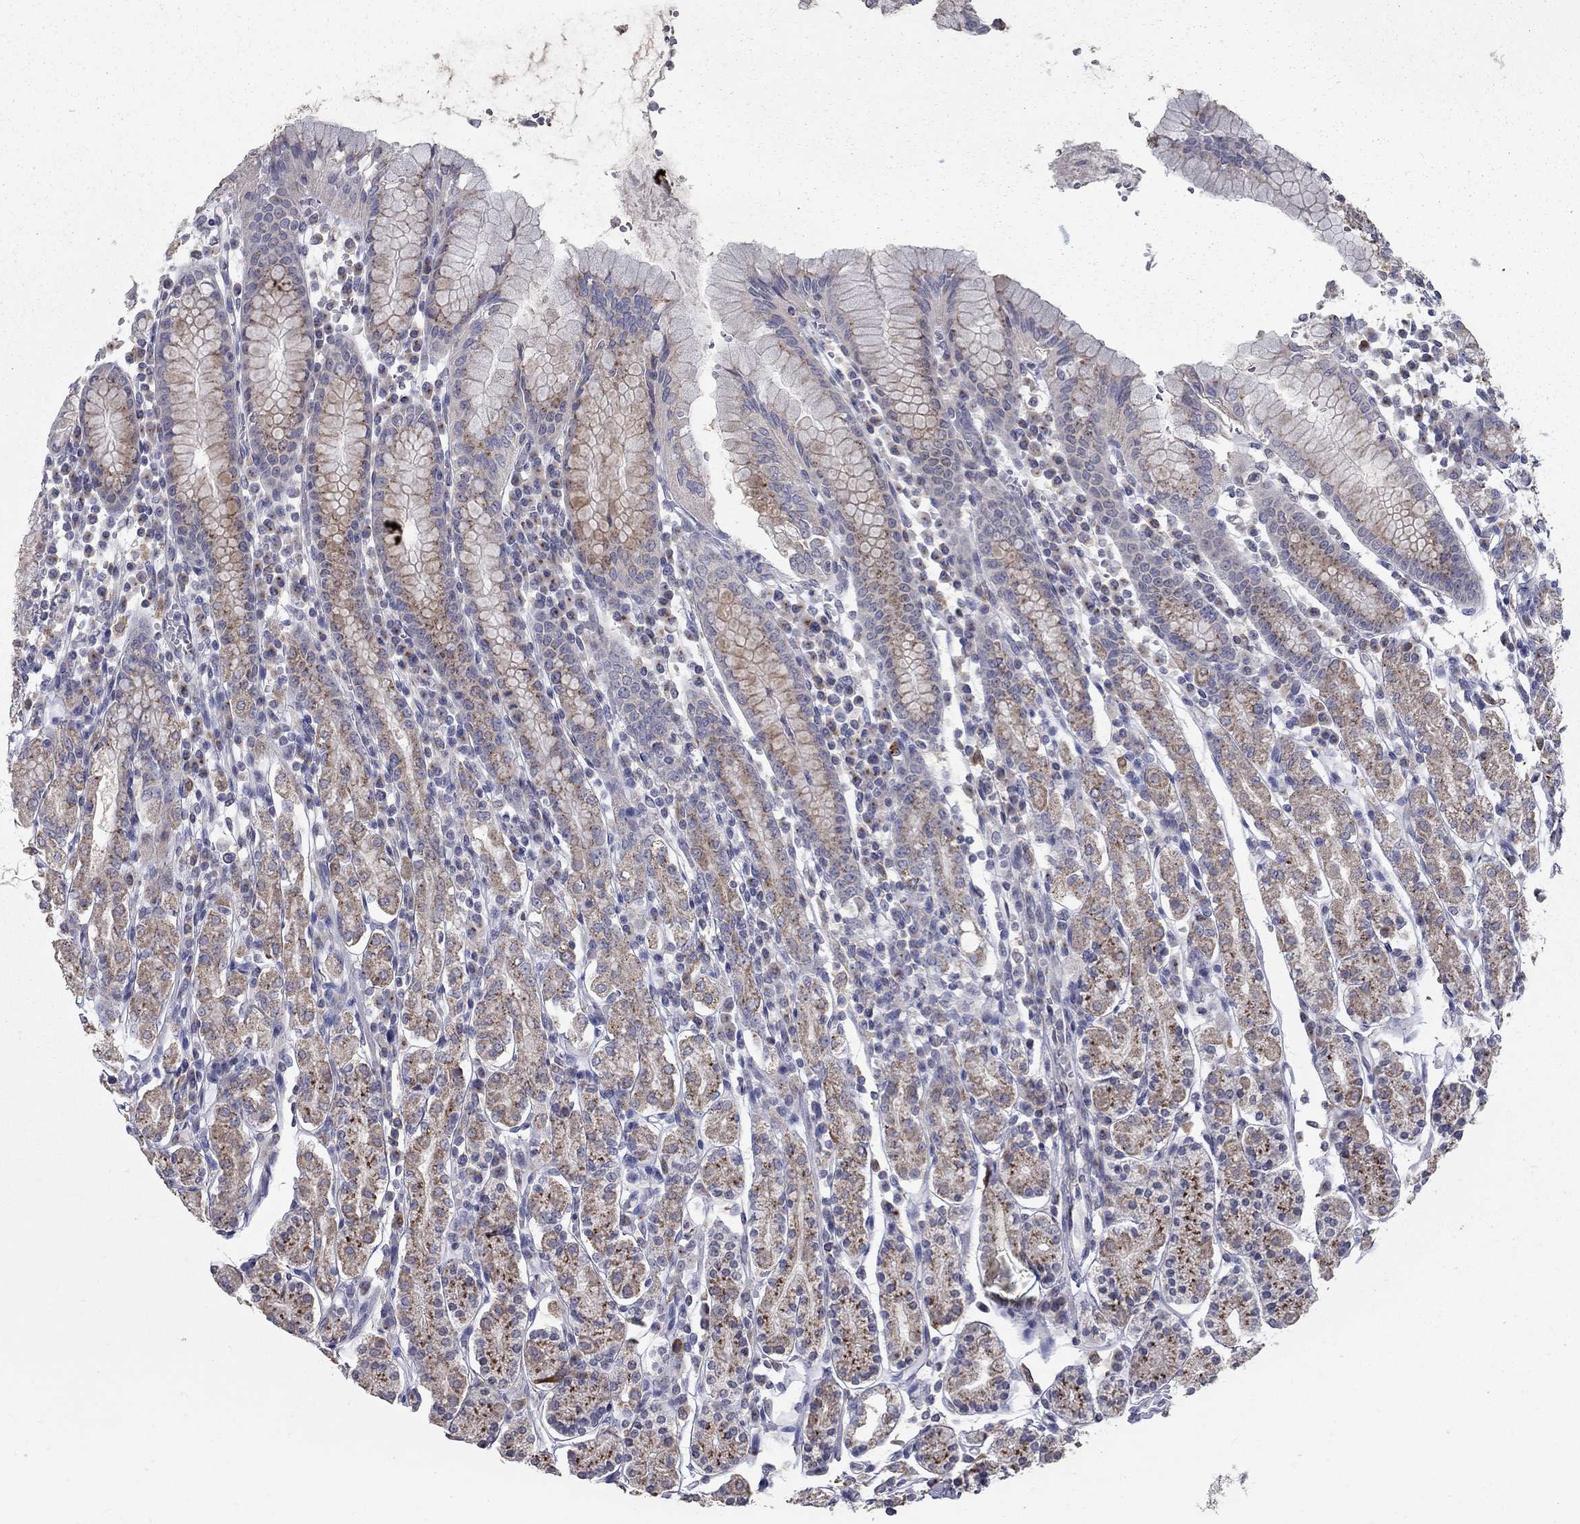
{"staining": {"intensity": "moderate", "quantity": "25%-75%", "location": "cytoplasmic/membranous"}, "tissue": "stomach", "cell_type": "Glandular cells", "image_type": "normal", "snomed": [{"axis": "morphology", "description": "Normal tissue, NOS"}, {"axis": "topography", "description": "Stomach, upper"}, {"axis": "topography", "description": "Stomach"}], "caption": "Brown immunohistochemical staining in benign human stomach exhibits moderate cytoplasmic/membranous expression in about 25%-75% of glandular cells.", "gene": "KIAA0319L", "patient": {"sex": "male", "age": 62}}